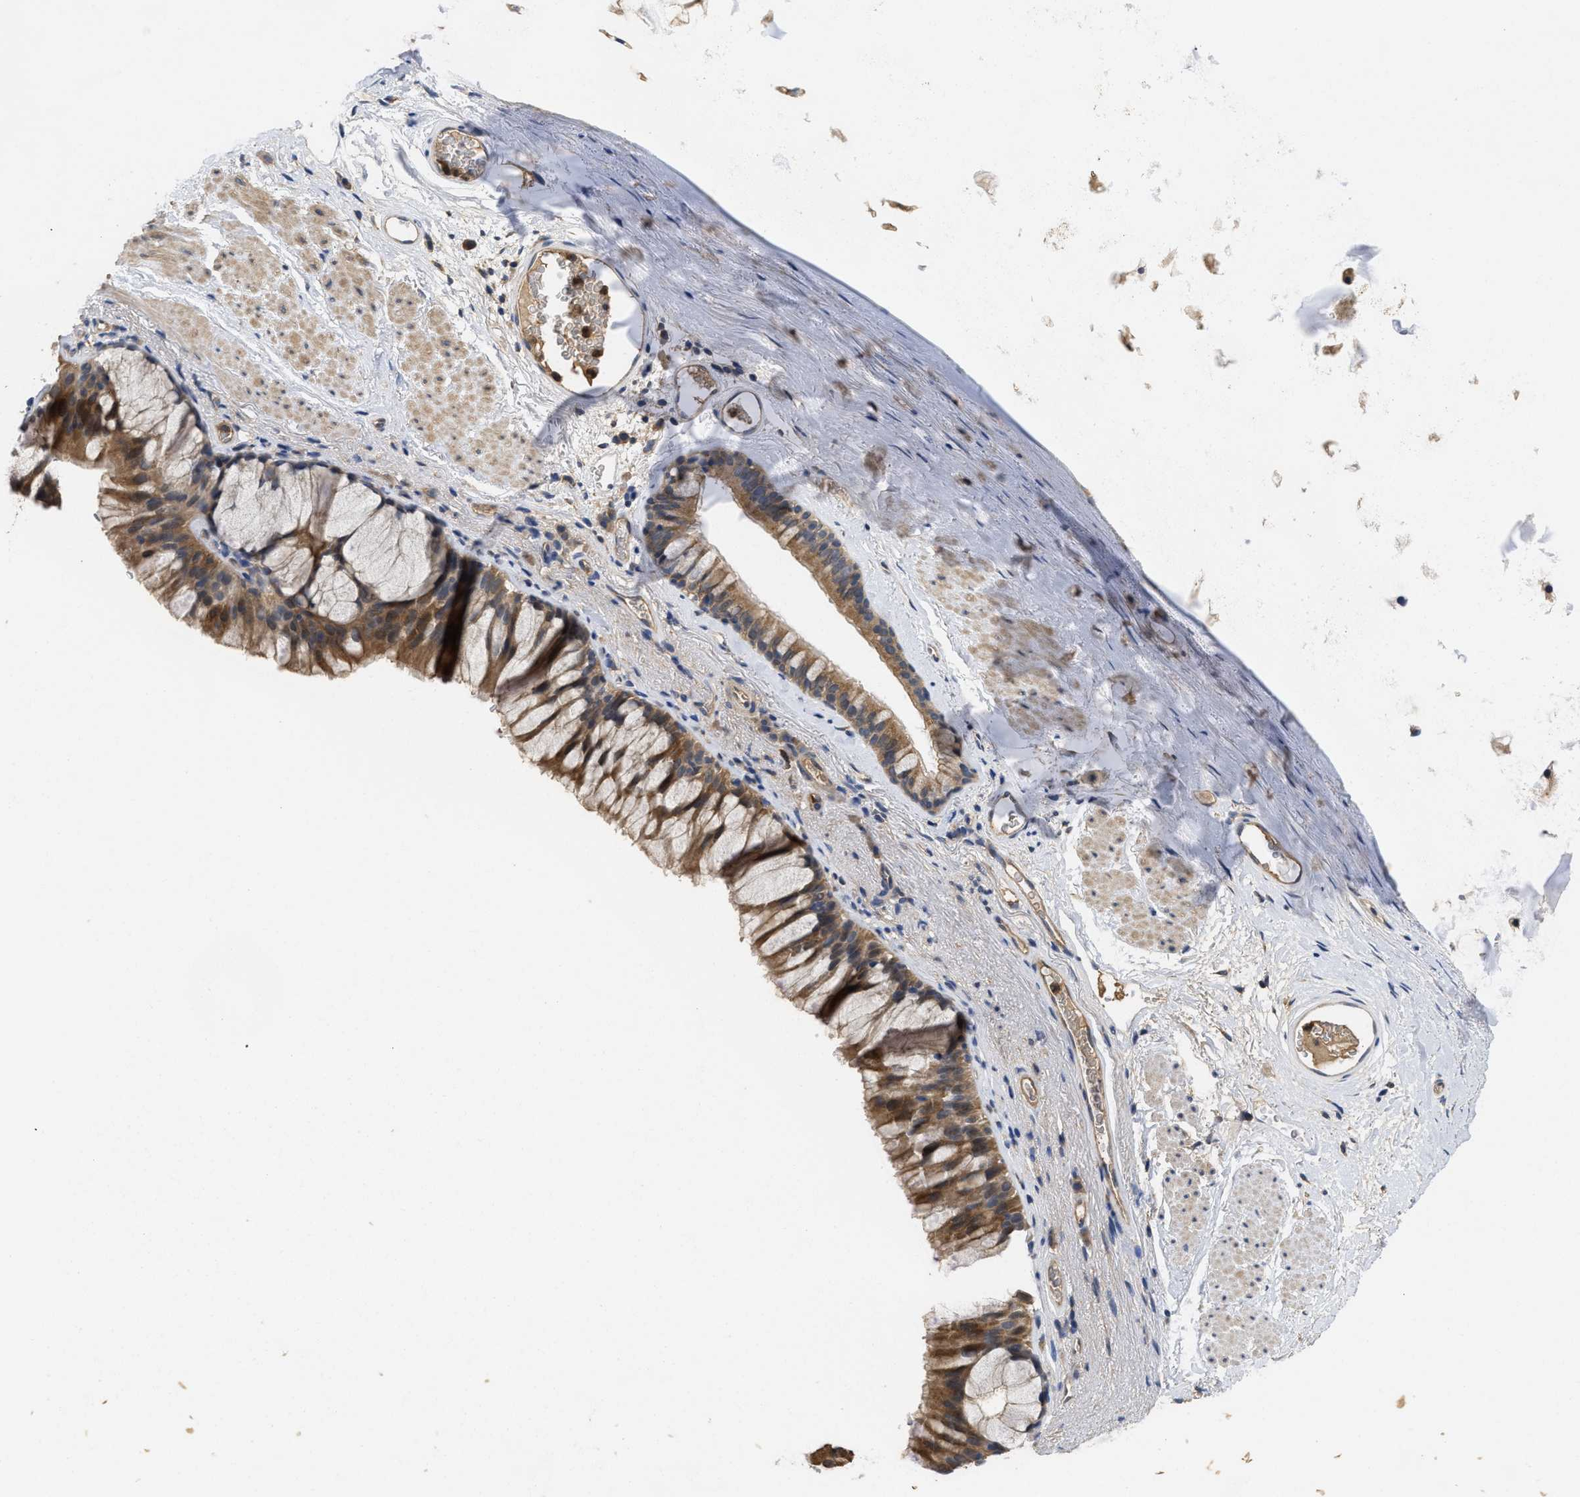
{"staining": {"intensity": "moderate", "quantity": ">75%", "location": "cytoplasmic/membranous"}, "tissue": "bronchus", "cell_type": "Respiratory epithelial cells", "image_type": "normal", "snomed": [{"axis": "morphology", "description": "Normal tissue, NOS"}, {"axis": "topography", "description": "Cartilage tissue"}, {"axis": "topography", "description": "Bronchus"}], "caption": "Immunohistochemical staining of benign bronchus exhibits >75% levels of moderate cytoplasmic/membranous protein expression in about >75% of respiratory epithelial cells. (IHC, brightfield microscopy, high magnification).", "gene": "RNF216", "patient": {"sex": "female", "age": 53}}